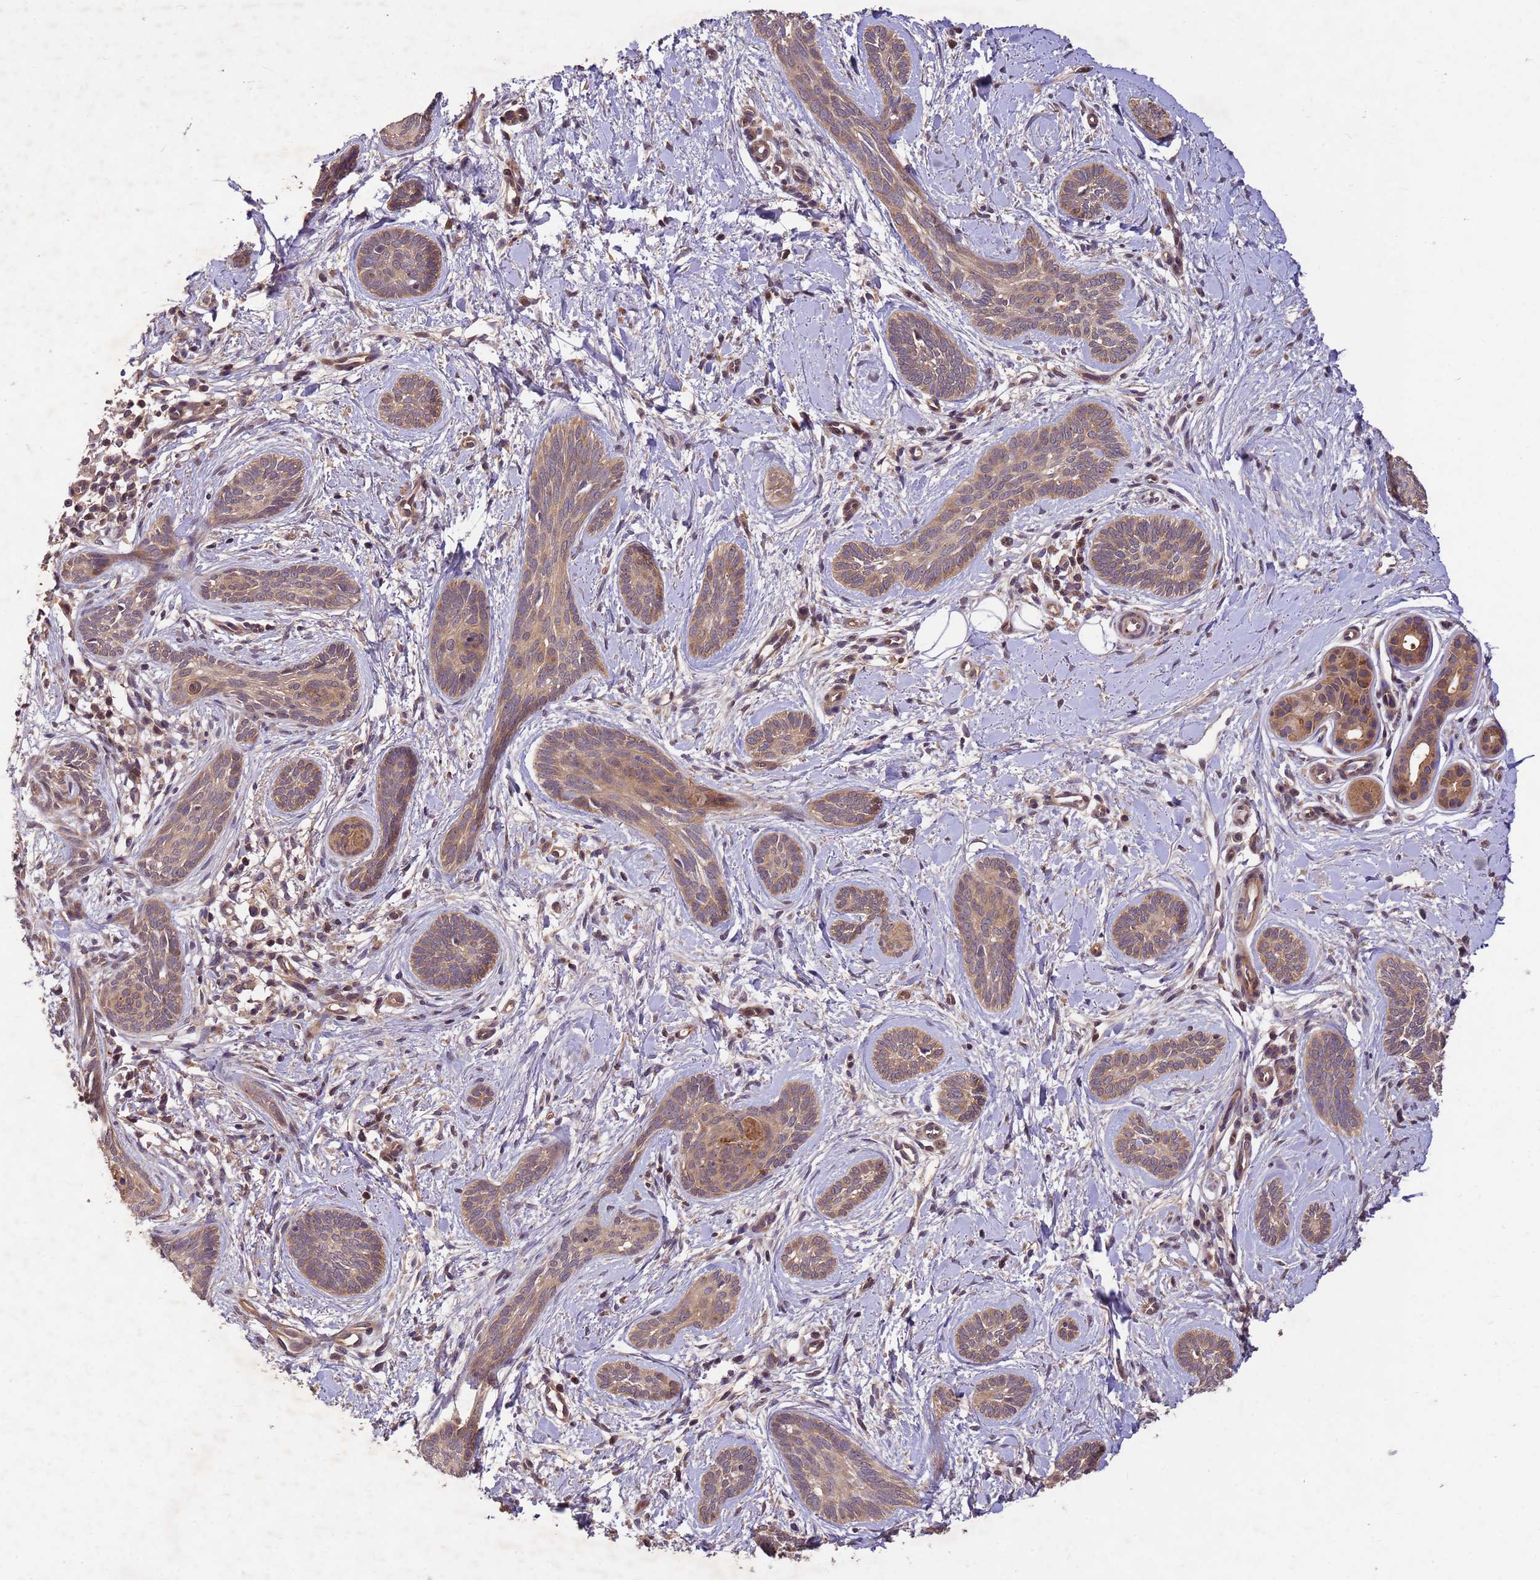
{"staining": {"intensity": "moderate", "quantity": ">75%", "location": "cytoplasmic/membranous"}, "tissue": "skin cancer", "cell_type": "Tumor cells", "image_type": "cancer", "snomed": [{"axis": "morphology", "description": "Basal cell carcinoma"}, {"axis": "topography", "description": "Skin"}], "caption": "An immunohistochemistry micrograph of neoplastic tissue is shown. Protein staining in brown highlights moderate cytoplasmic/membranous positivity in skin basal cell carcinoma within tumor cells. (DAB IHC with brightfield microscopy, high magnification).", "gene": "PPP2CB", "patient": {"sex": "female", "age": 81}}